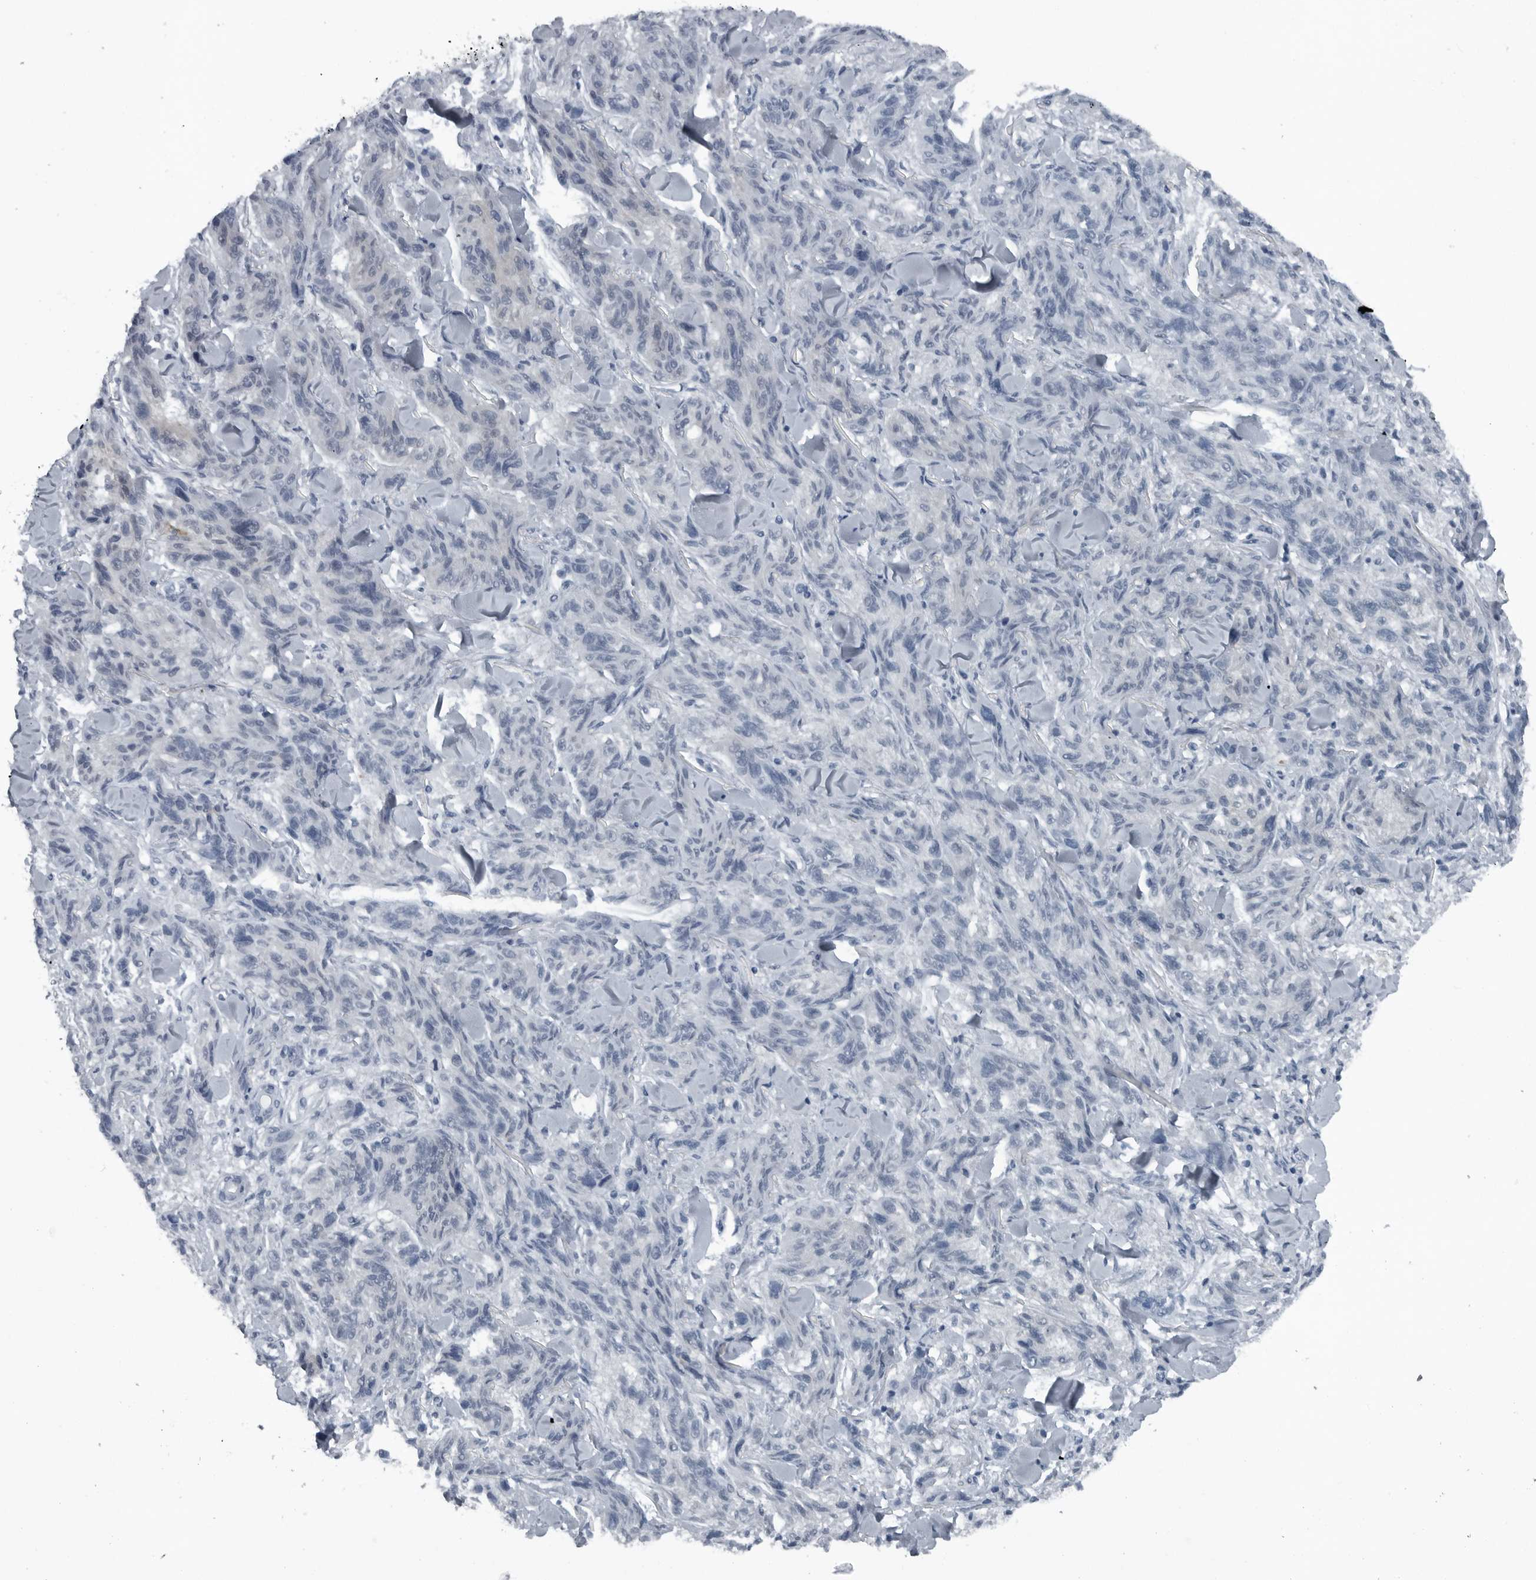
{"staining": {"intensity": "negative", "quantity": "none", "location": "none"}, "tissue": "melanoma", "cell_type": "Tumor cells", "image_type": "cancer", "snomed": [{"axis": "morphology", "description": "Malignant melanoma, NOS"}, {"axis": "topography", "description": "Skin"}], "caption": "High magnification brightfield microscopy of malignant melanoma stained with DAB (3,3'-diaminobenzidine) (brown) and counterstained with hematoxylin (blue): tumor cells show no significant positivity.", "gene": "GAK", "patient": {"sex": "male", "age": 53}}